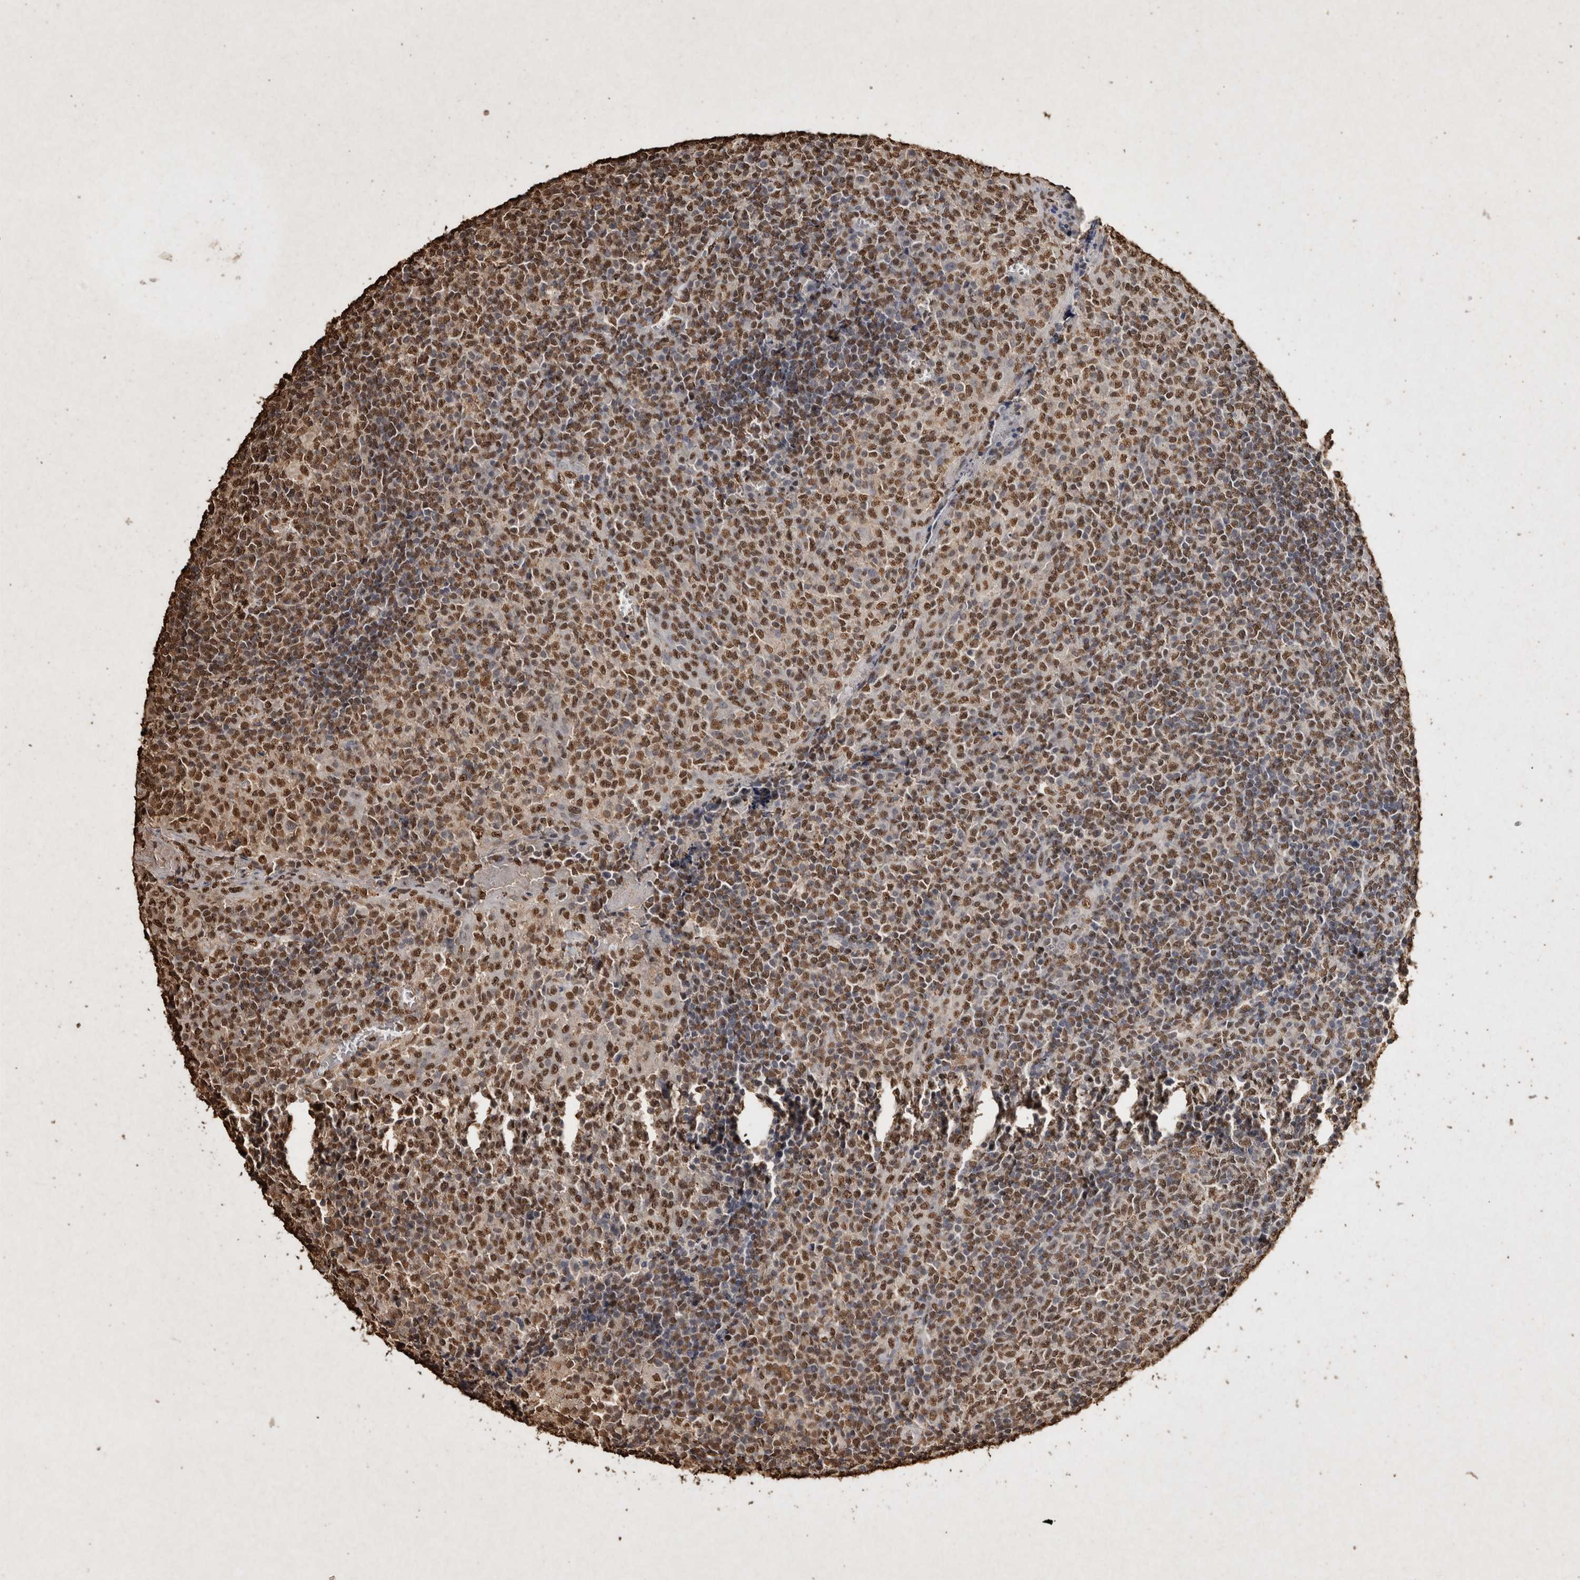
{"staining": {"intensity": "moderate", "quantity": ">75%", "location": "nuclear"}, "tissue": "tonsil", "cell_type": "Germinal center cells", "image_type": "normal", "snomed": [{"axis": "morphology", "description": "Normal tissue, NOS"}, {"axis": "topography", "description": "Tonsil"}], "caption": "Immunohistochemical staining of benign human tonsil demonstrates moderate nuclear protein expression in approximately >75% of germinal center cells.", "gene": "FSTL3", "patient": {"sex": "female", "age": 19}}